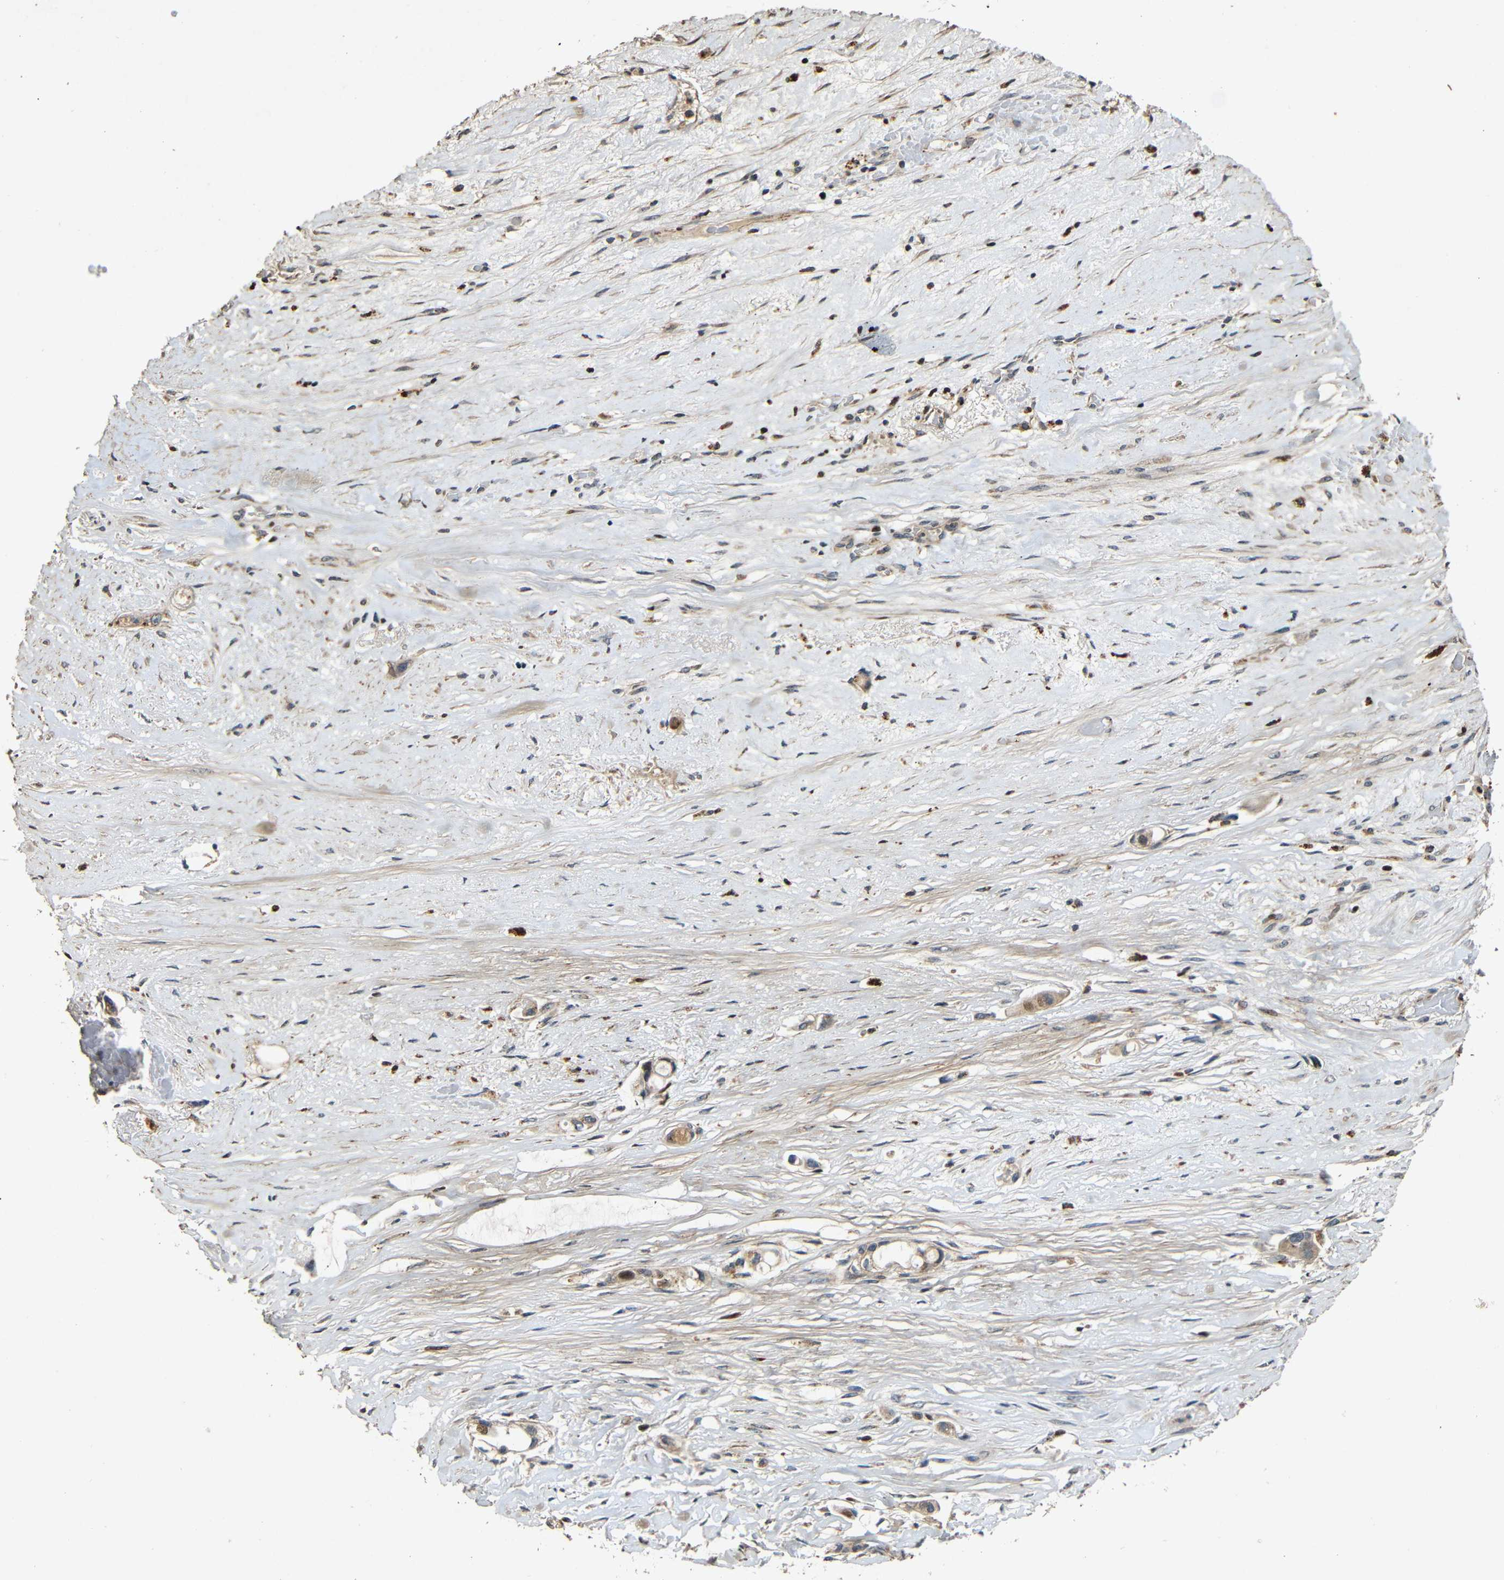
{"staining": {"intensity": "moderate", "quantity": ">75%", "location": "cytoplasmic/membranous,nuclear"}, "tissue": "liver cancer", "cell_type": "Tumor cells", "image_type": "cancer", "snomed": [{"axis": "morphology", "description": "Cholangiocarcinoma"}, {"axis": "topography", "description": "Liver"}], "caption": "Immunohistochemistry (IHC) micrograph of neoplastic tissue: human cholangiocarcinoma (liver) stained using immunohistochemistry exhibits medium levels of moderate protein expression localized specifically in the cytoplasmic/membranous and nuclear of tumor cells, appearing as a cytoplasmic/membranous and nuclear brown color.", "gene": "KAZALD1", "patient": {"sex": "female", "age": 65}}